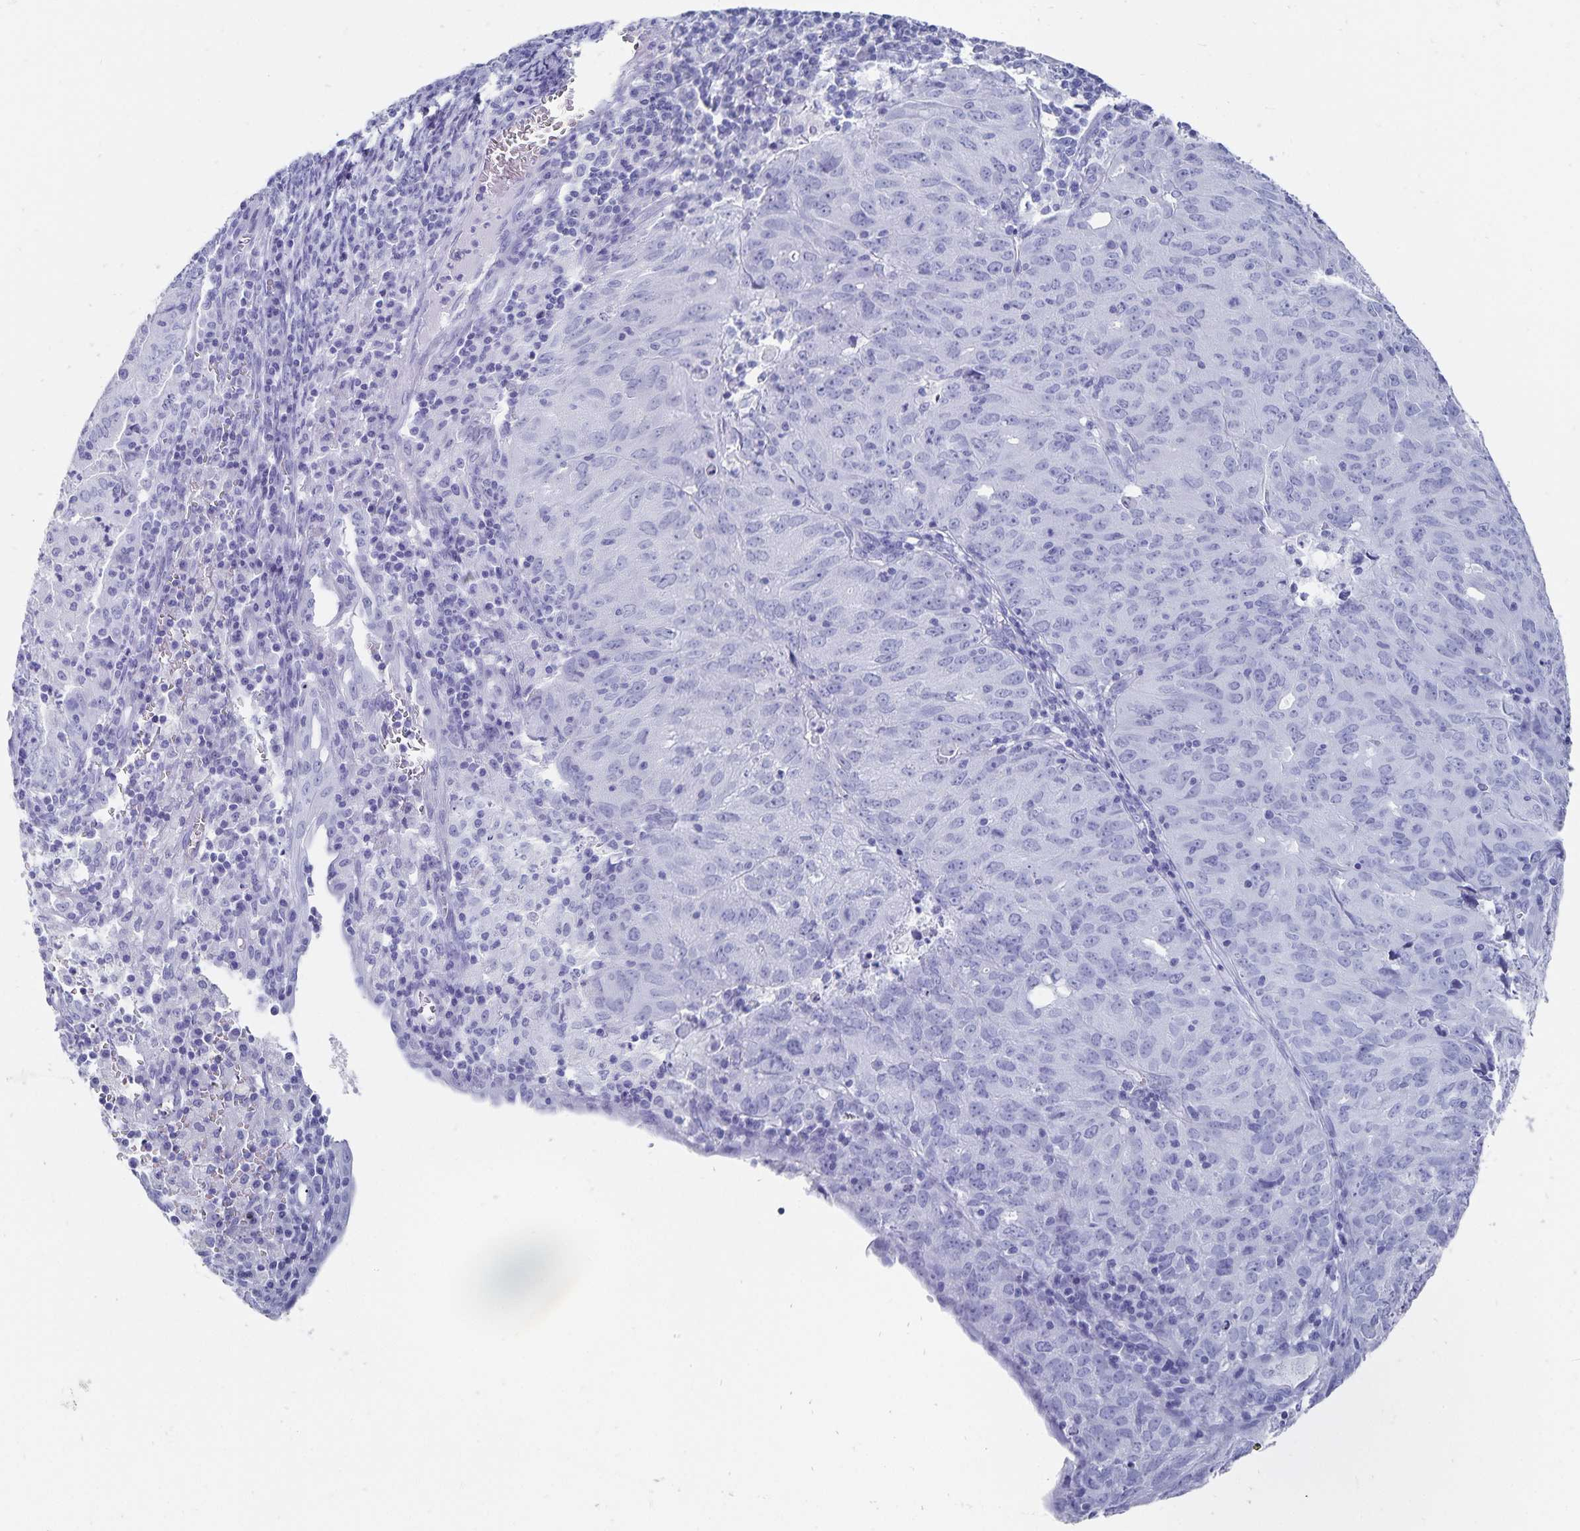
{"staining": {"intensity": "negative", "quantity": "none", "location": "none"}, "tissue": "cervical cancer", "cell_type": "Tumor cells", "image_type": "cancer", "snomed": [{"axis": "morphology", "description": "Adenocarcinoma, NOS"}, {"axis": "topography", "description": "Cervix"}], "caption": "The IHC photomicrograph has no significant positivity in tumor cells of adenocarcinoma (cervical) tissue. The staining was performed using DAB to visualize the protein expression in brown, while the nuclei were stained in blue with hematoxylin (Magnification: 20x).", "gene": "ADH1A", "patient": {"sex": "female", "age": 56}}